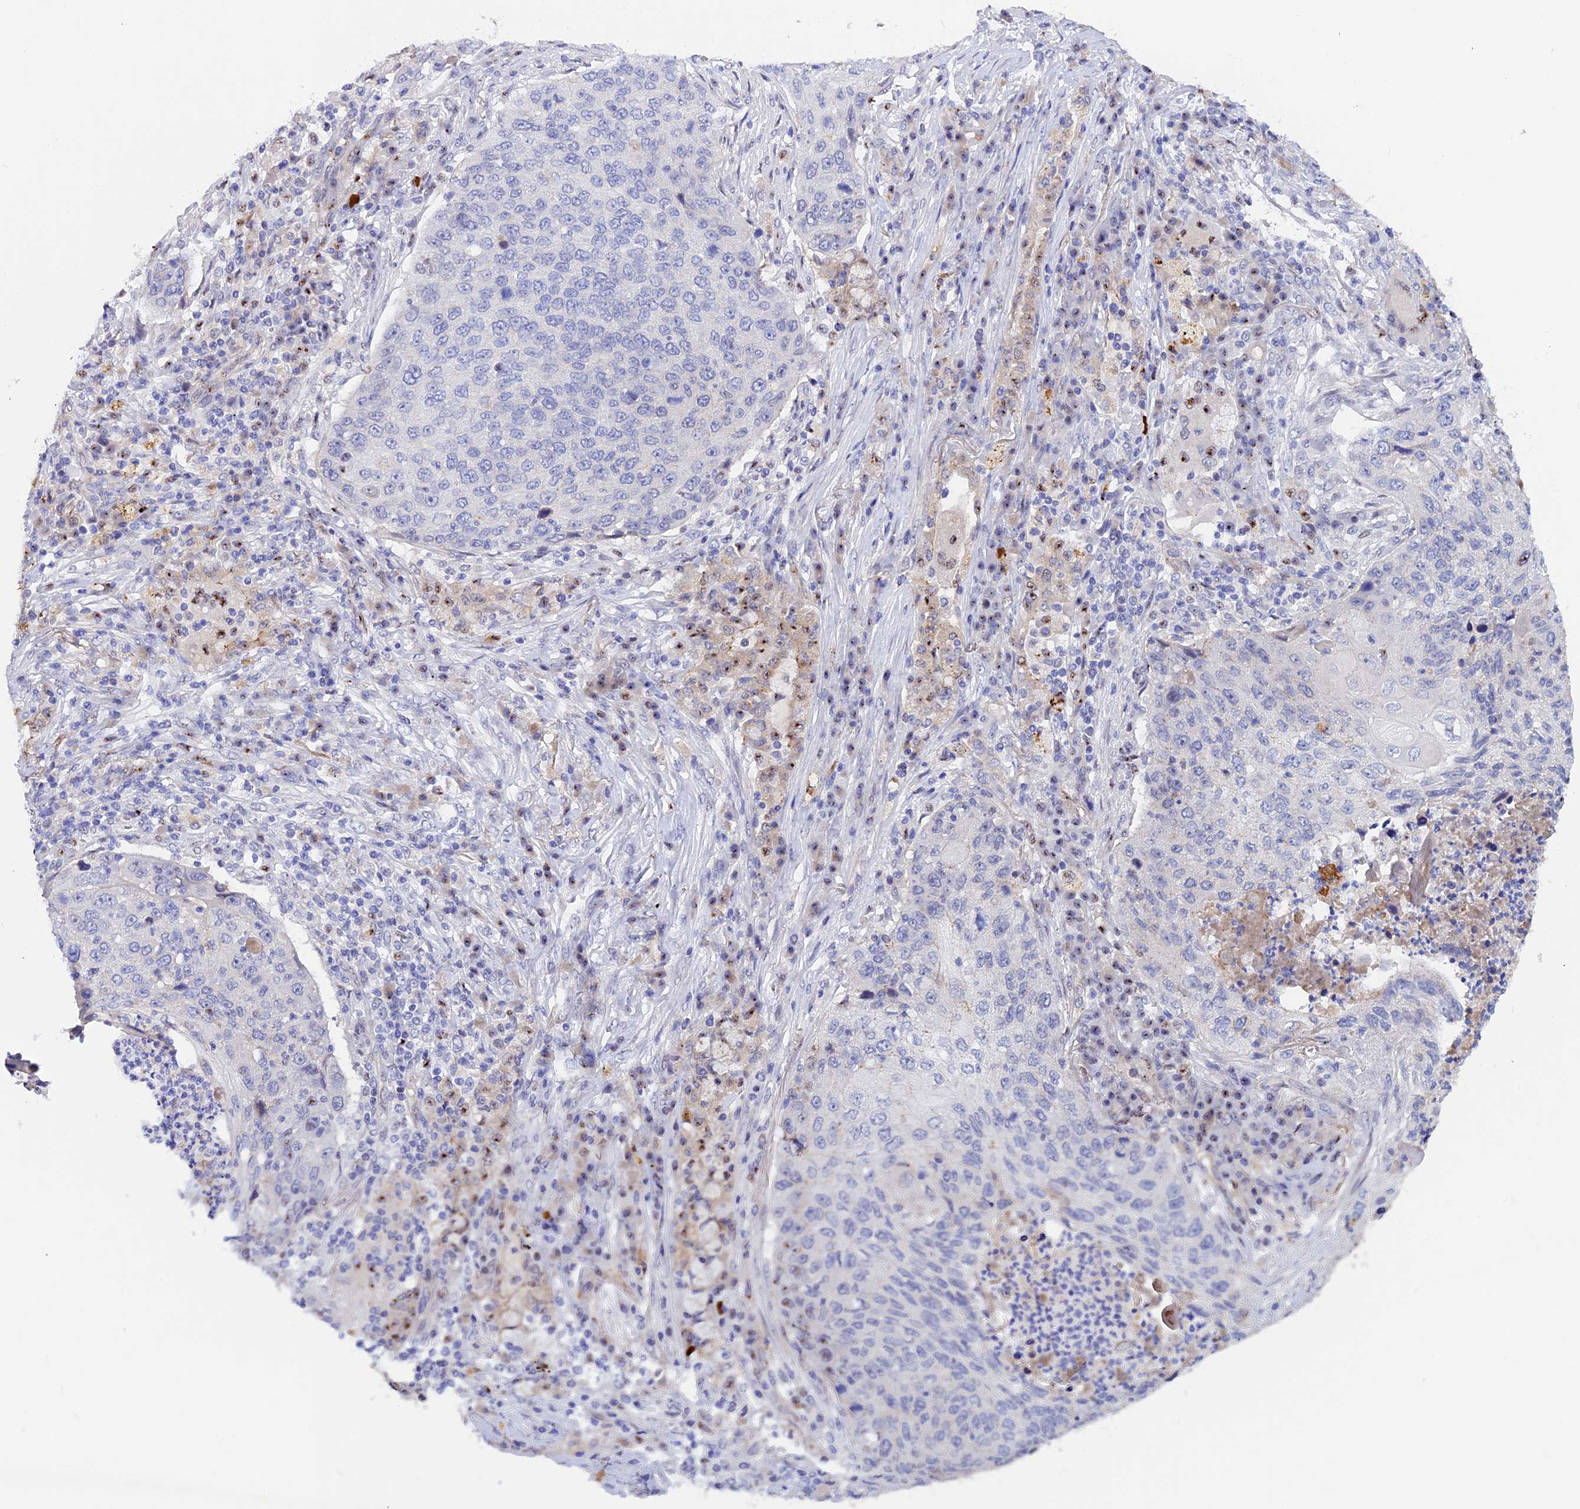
{"staining": {"intensity": "negative", "quantity": "none", "location": "none"}, "tissue": "lung cancer", "cell_type": "Tumor cells", "image_type": "cancer", "snomed": [{"axis": "morphology", "description": "Squamous cell carcinoma, NOS"}, {"axis": "topography", "description": "Lung"}], "caption": "Protein analysis of lung squamous cell carcinoma exhibits no significant positivity in tumor cells.", "gene": "GK5", "patient": {"sex": "female", "age": 63}}